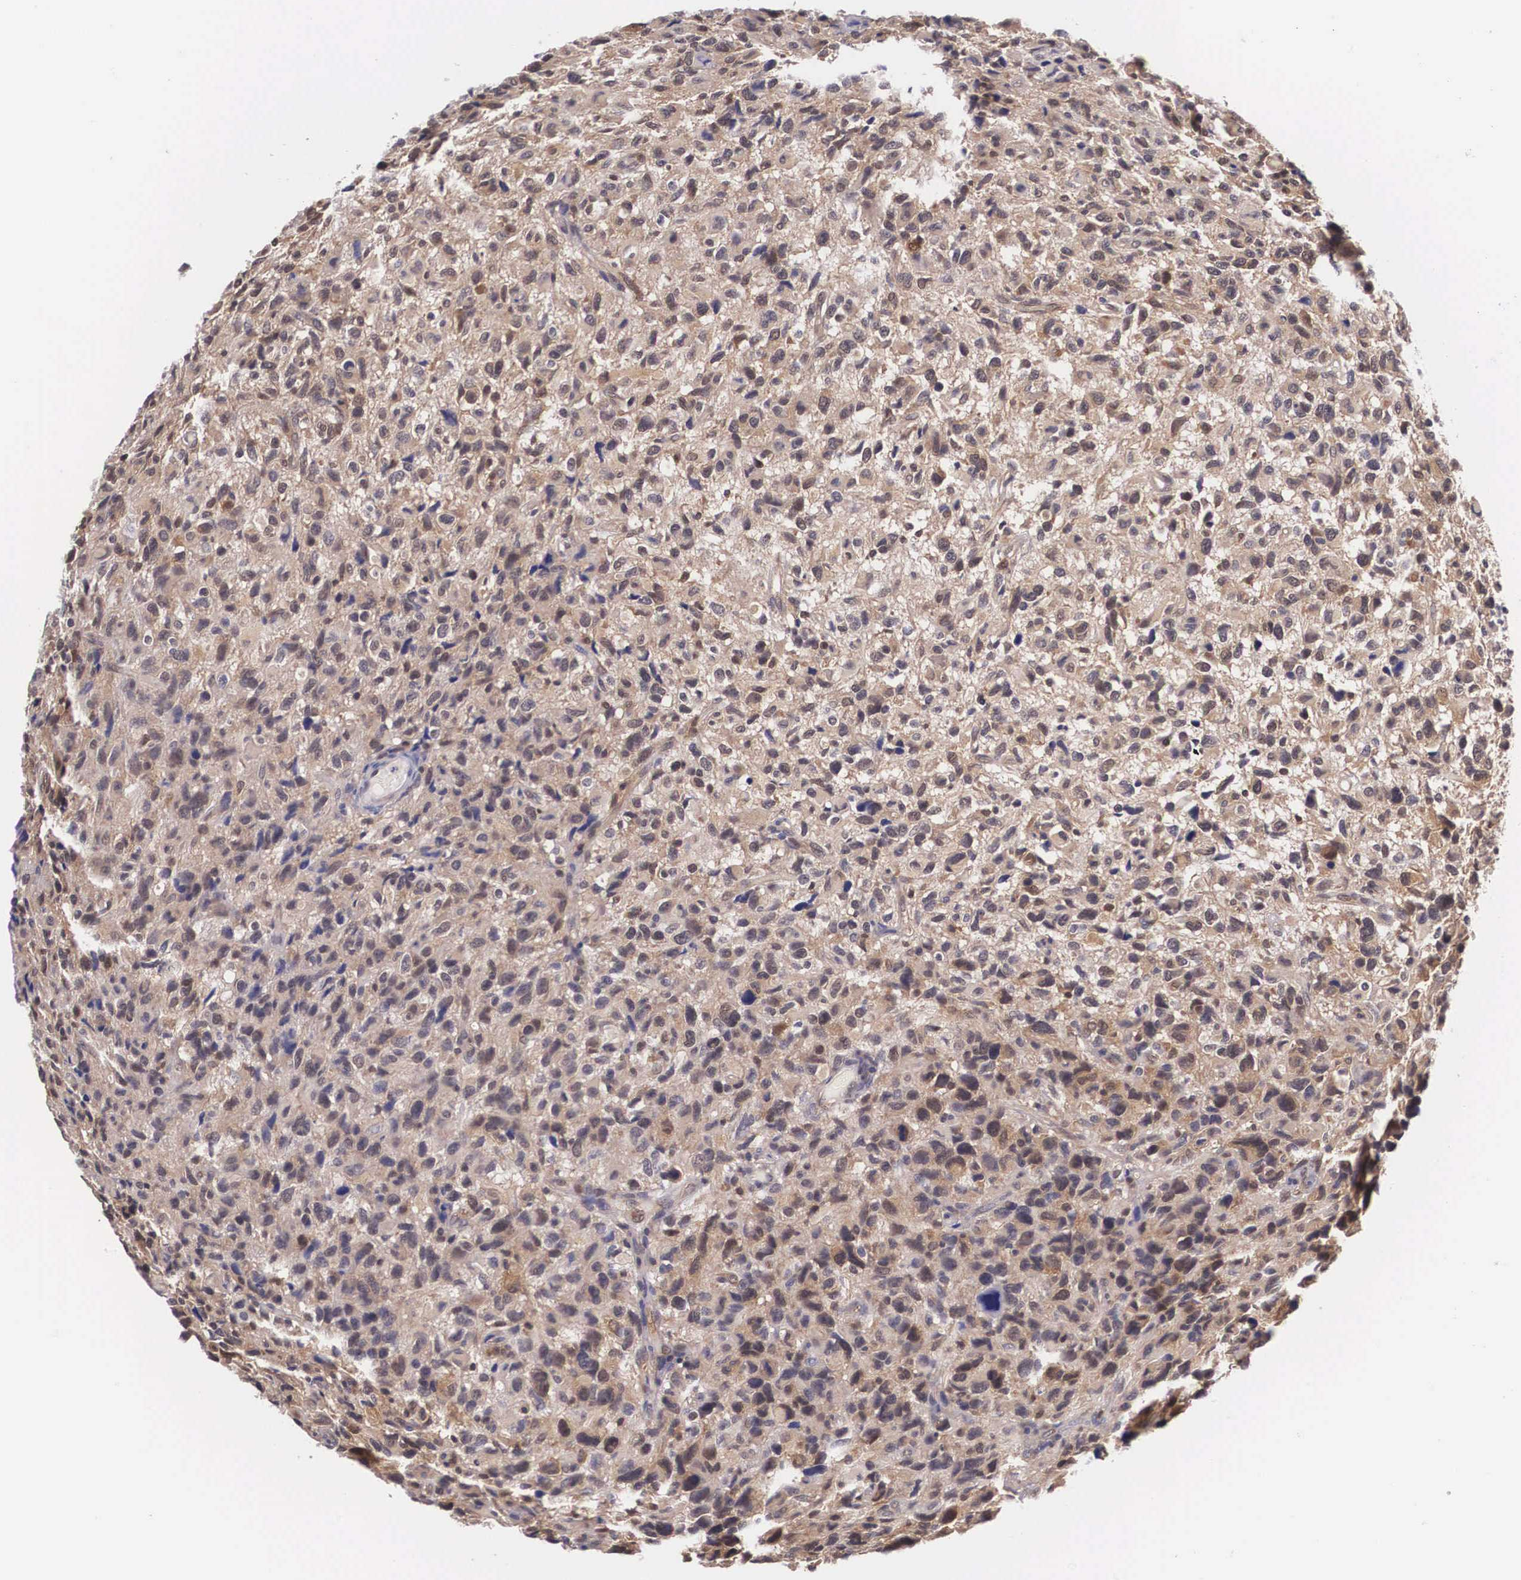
{"staining": {"intensity": "weak", "quantity": "<25%", "location": "cytoplasmic/membranous"}, "tissue": "glioma", "cell_type": "Tumor cells", "image_type": "cancer", "snomed": [{"axis": "morphology", "description": "Glioma, malignant, High grade"}, {"axis": "topography", "description": "Brain"}], "caption": "Malignant high-grade glioma stained for a protein using IHC shows no expression tumor cells.", "gene": "IGBP1", "patient": {"sex": "female", "age": 60}}